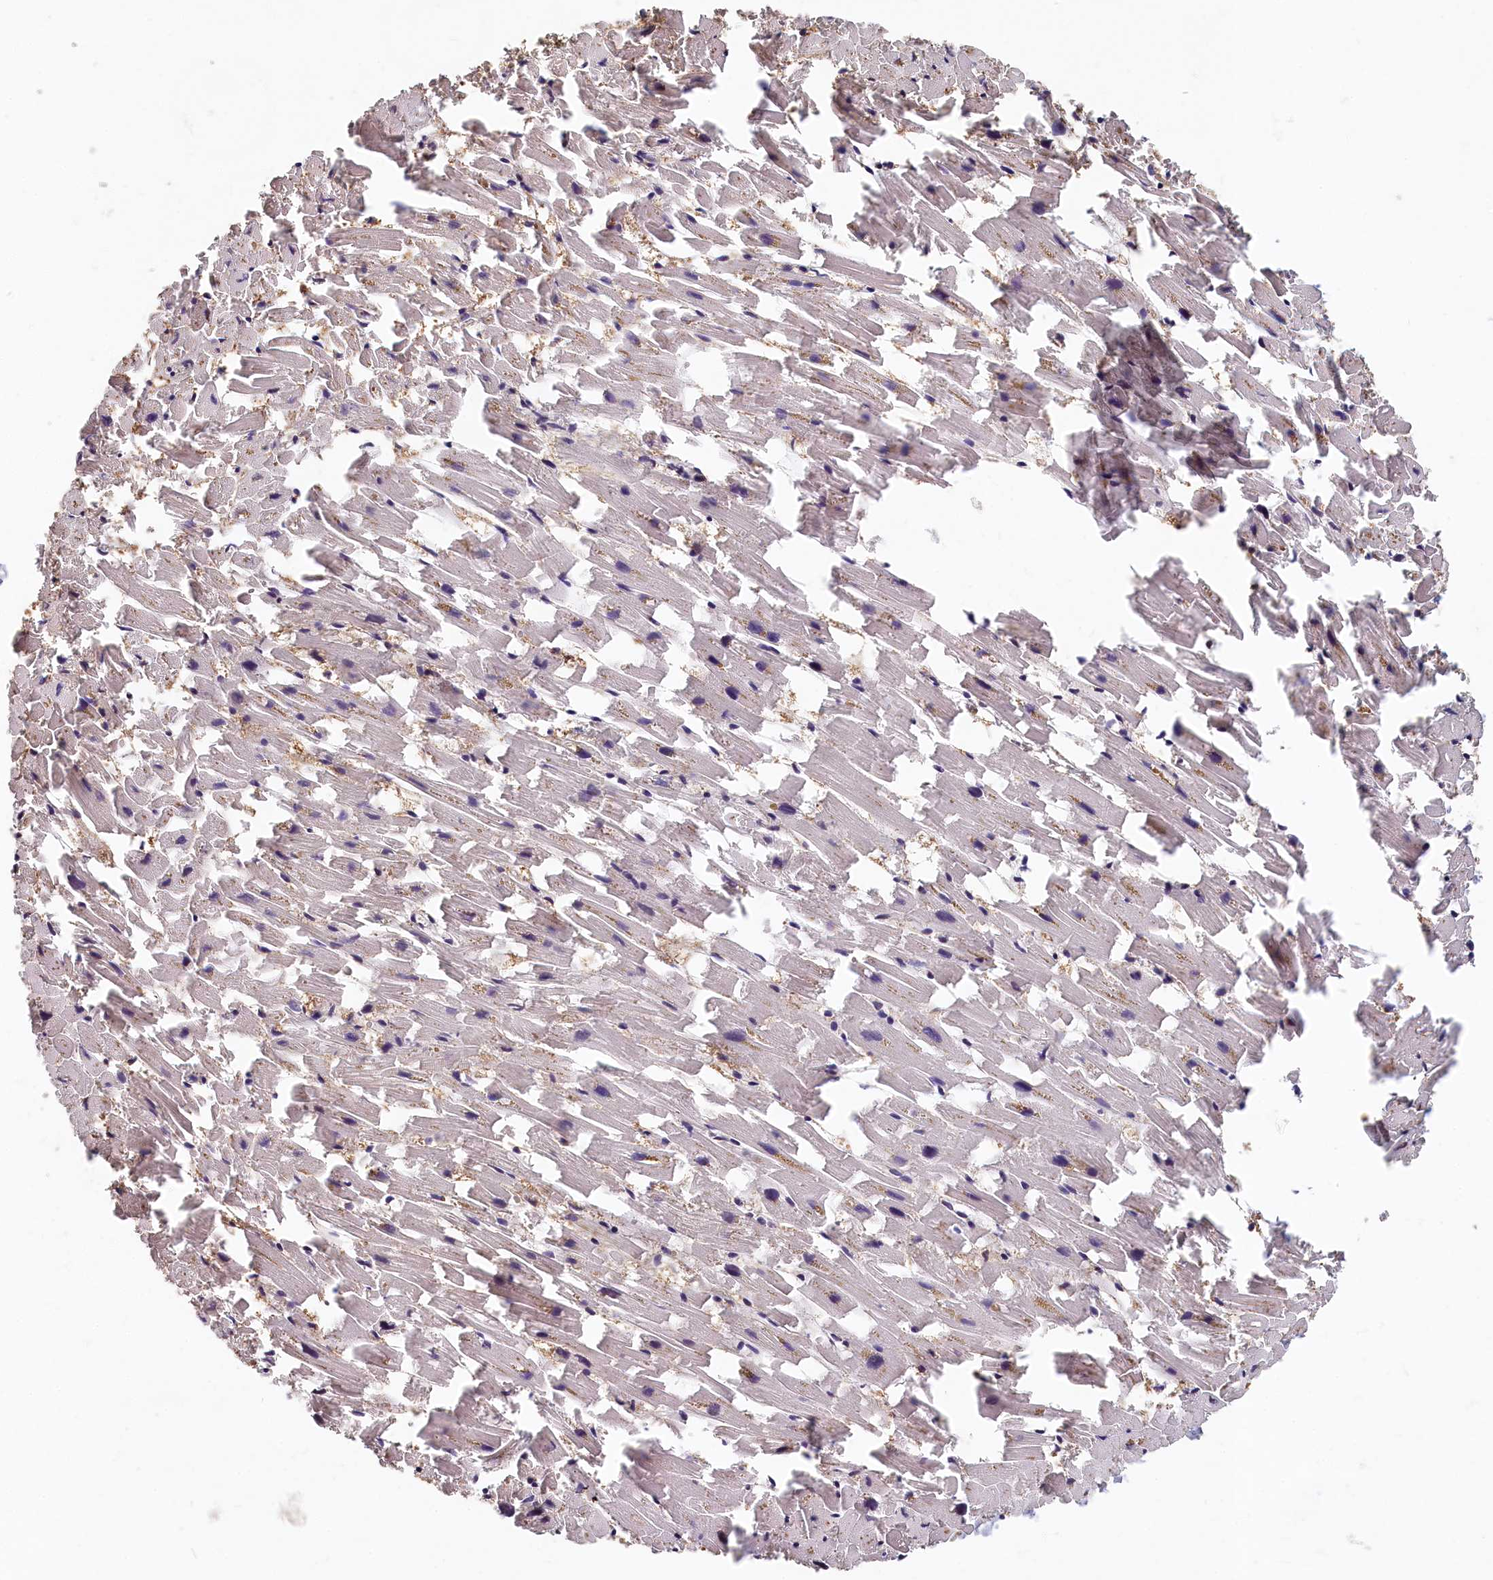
{"staining": {"intensity": "weak", "quantity": "<25%", "location": "cytoplasmic/membranous"}, "tissue": "heart muscle", "cell_type": "Cardiomyocytes", "image_type": "normal", "snomed": [{"axis": "morphology", "description": "Normal tissue, NOS"}, {"axis": "topography", "description": "Heart"}], "caption": "High power microscopy micrograph of an immunohistochemistry image of unremarkable heart muscle, revealing no significant expression in cardiomyocytes. (IHC, brightfield microscopy, high magnification).", "gene": "TMEM116", "patient": {"sex": "female", "age": 64}}